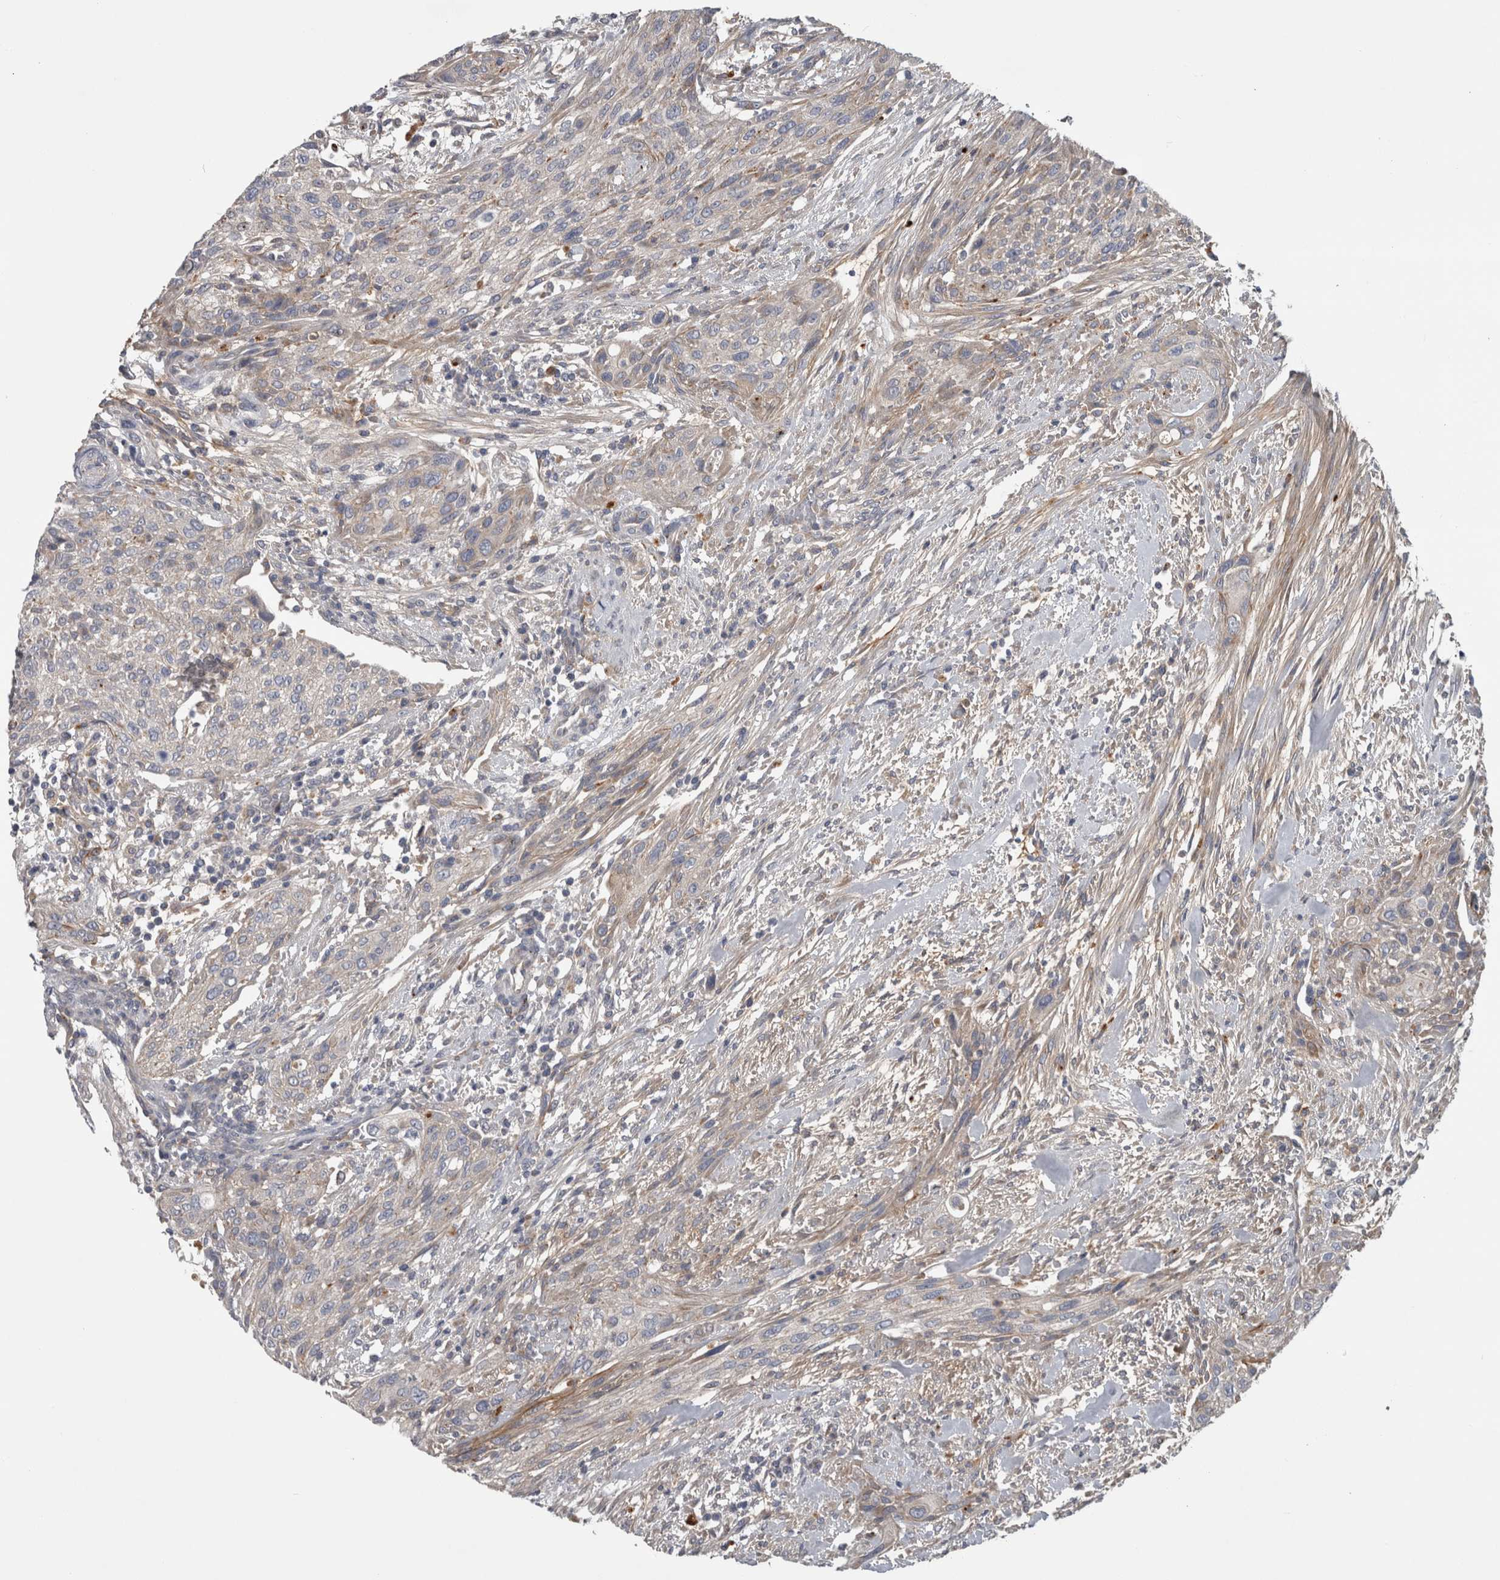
{"staining": {"intensity": "moderate", "quantity": "<25%", "location": "cytoplasmic/membranous"}, "tissue": "urothelial cancer", "cell_type": "Tumor cells", "image_type": "cancer", "snomed": [{"axis": "morphology", "description": "Urothelial carcinoma, Low grade"}, {"axis": "morphology", "description": "Urothelial carcinoma, High grade"}, {"axis": "topography", "description": "Urinary bladder"}], "caption": "Human high-grade urothelial carcinoma stained with a protein marker shows moderate staining in tumor cells.", "gene": "ATXN2", "patient": {"sex": "male", "age": 35}}